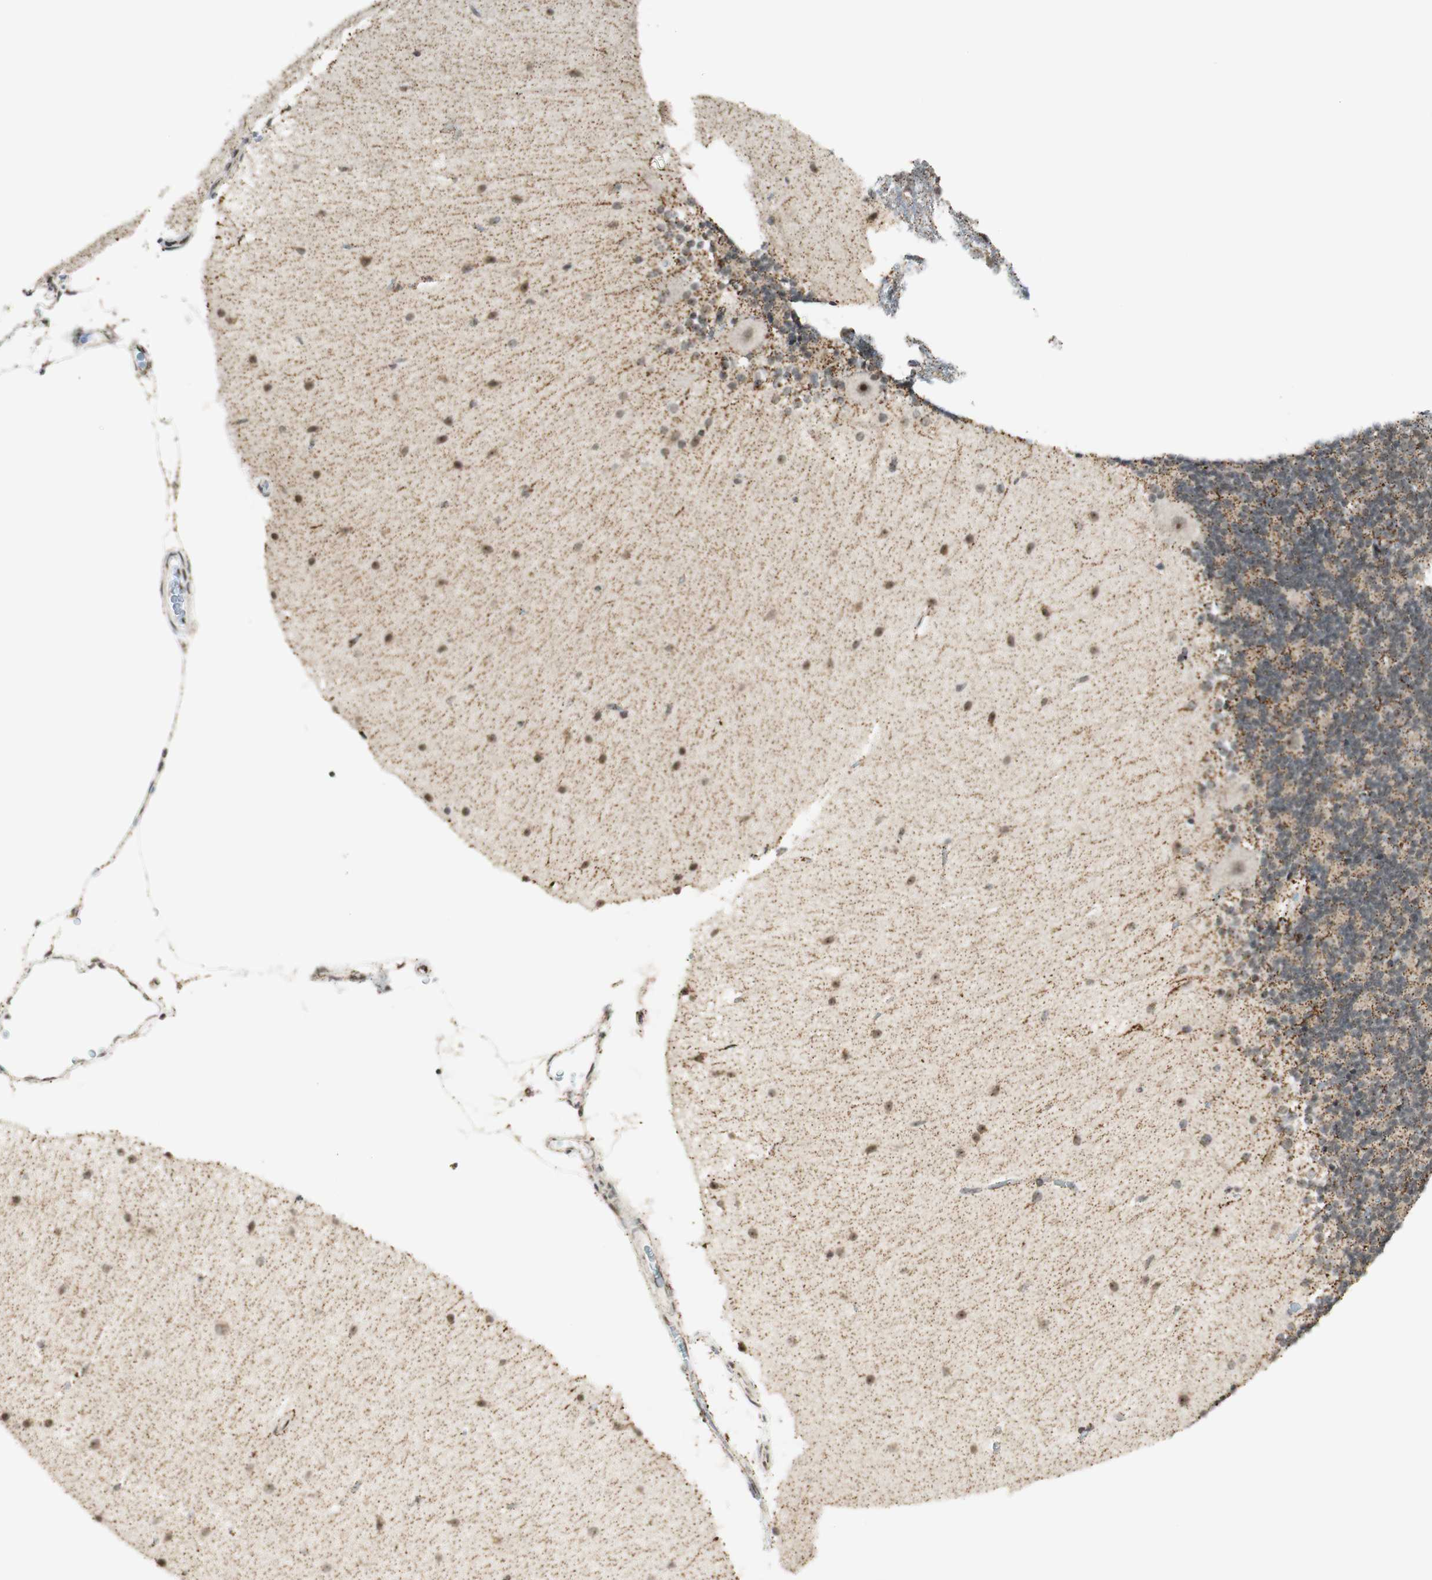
{"staining": {"intensity": "weak", "quantity": ">75%", "location": "cytoplasmic/membranous,nuclear"}, "tissue": "cerebellum", "cell_type": "Cells in granular layer", "image_type": "normal", "snomed": [{"axis": "morphology", "description": "Normal tissue, NOS"}, {"axis": "topography", "description": "Cerebellum"}], "caption": "DAB immunohistochemical staining of normal cerebellum demonstrates weak cytoplasmic/membranous,nuclear protein positivity in about >75% of cells in granular layer. (DAB (3,3'-diaminobenzidine) IHC with brightfield microscopy, high magnification).", "gene": "ZNF782", "patient": {"sex": "female", "age": 54}}